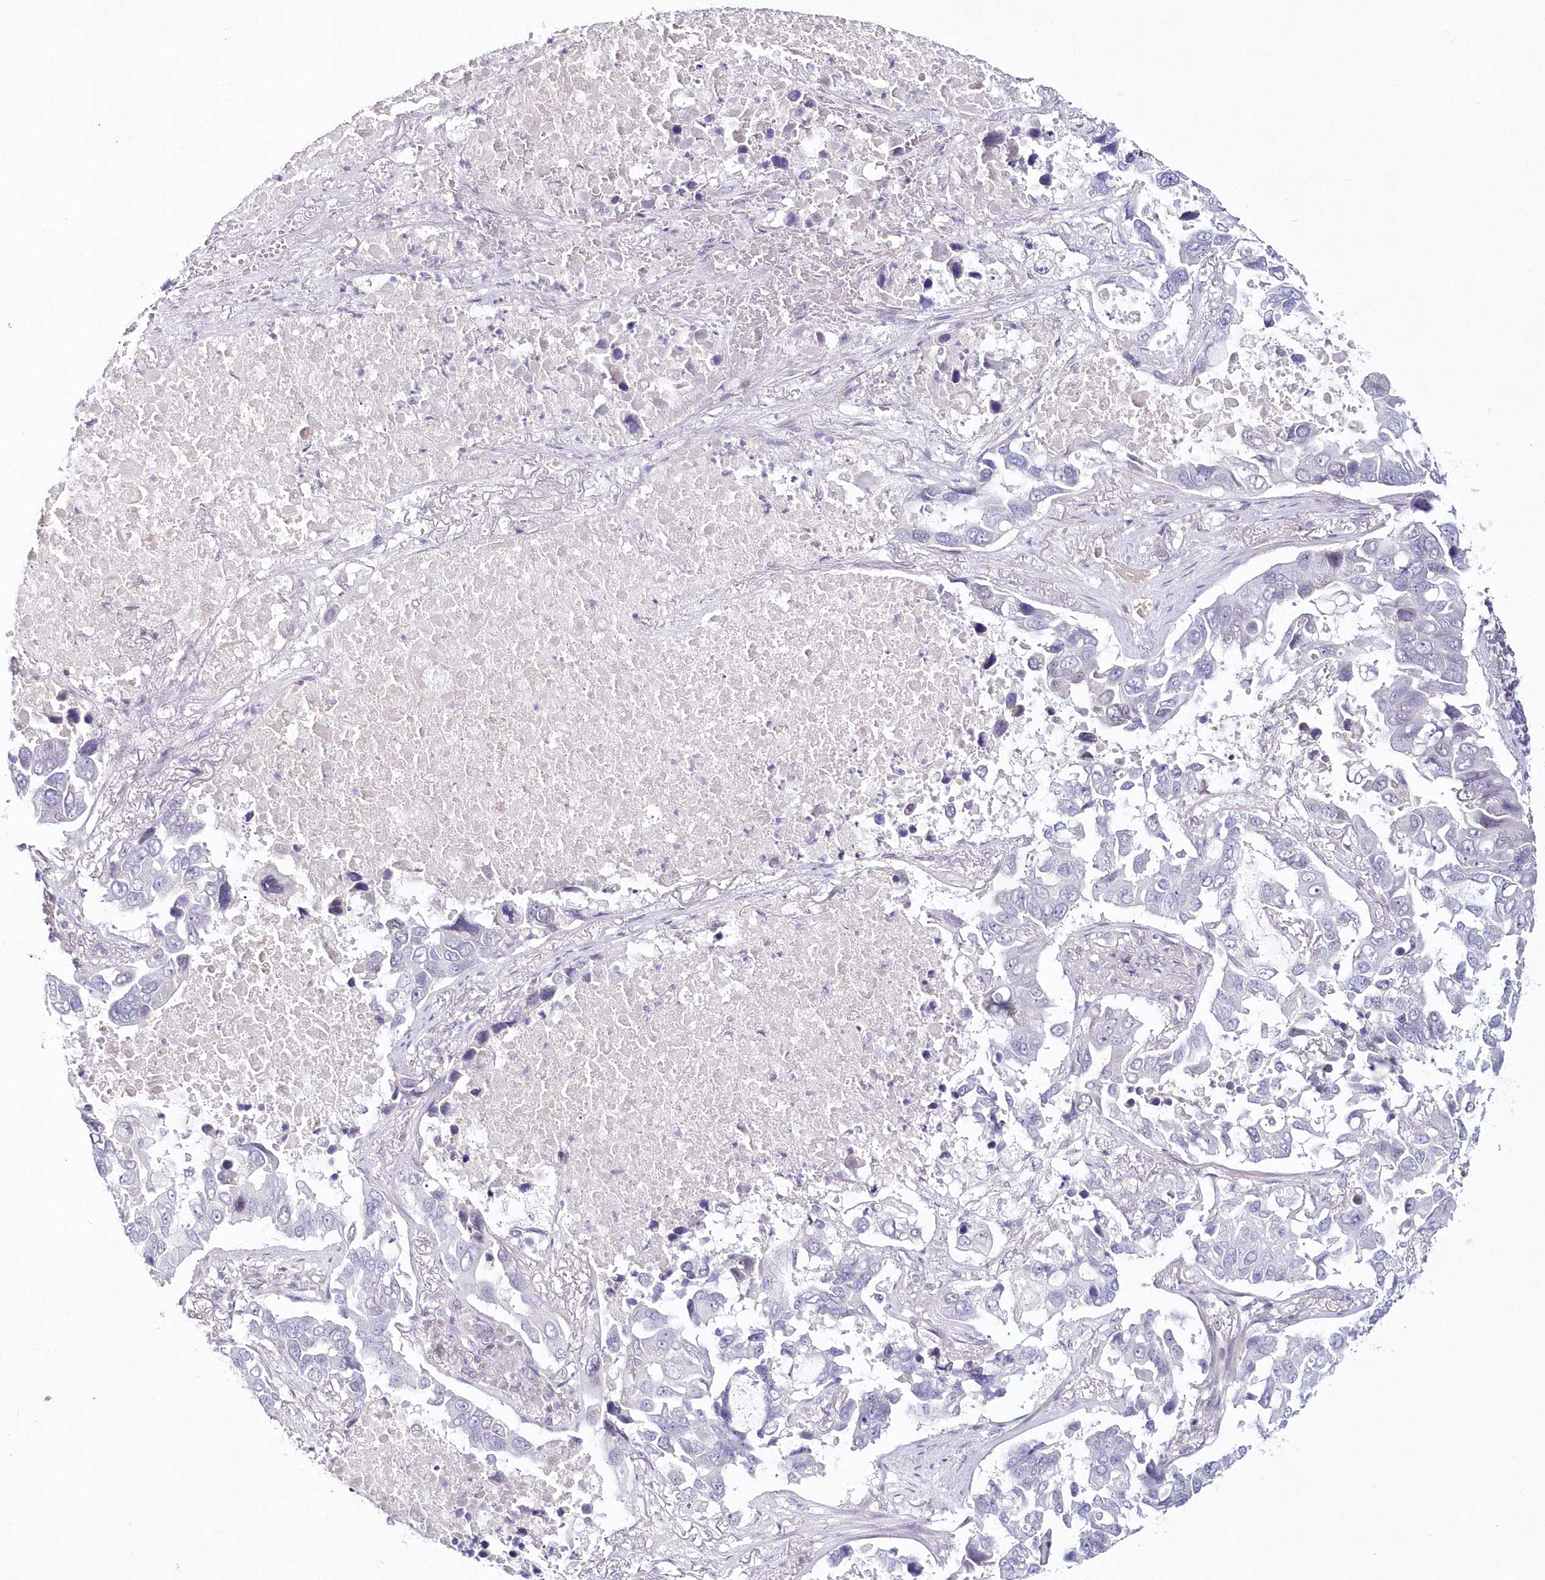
{"staining": {"intensity": "negative", "quantity": "none", "location": "none"}, "tissue": "lung cancer", "cell_type": "Tumor cells", "image_type": "cancer", "snomed": [{"axis": "morphology", "description": "Adenocarcinoma, NOS"}, {"axis": "topography", "description": "Lung"}], "caption": "An image of lung adenocarcinoma stained for a protein exhibits no brown staining in tumor cells.", "gene": "HYCC2", "patient": {"sex": "male", "age": 64}}